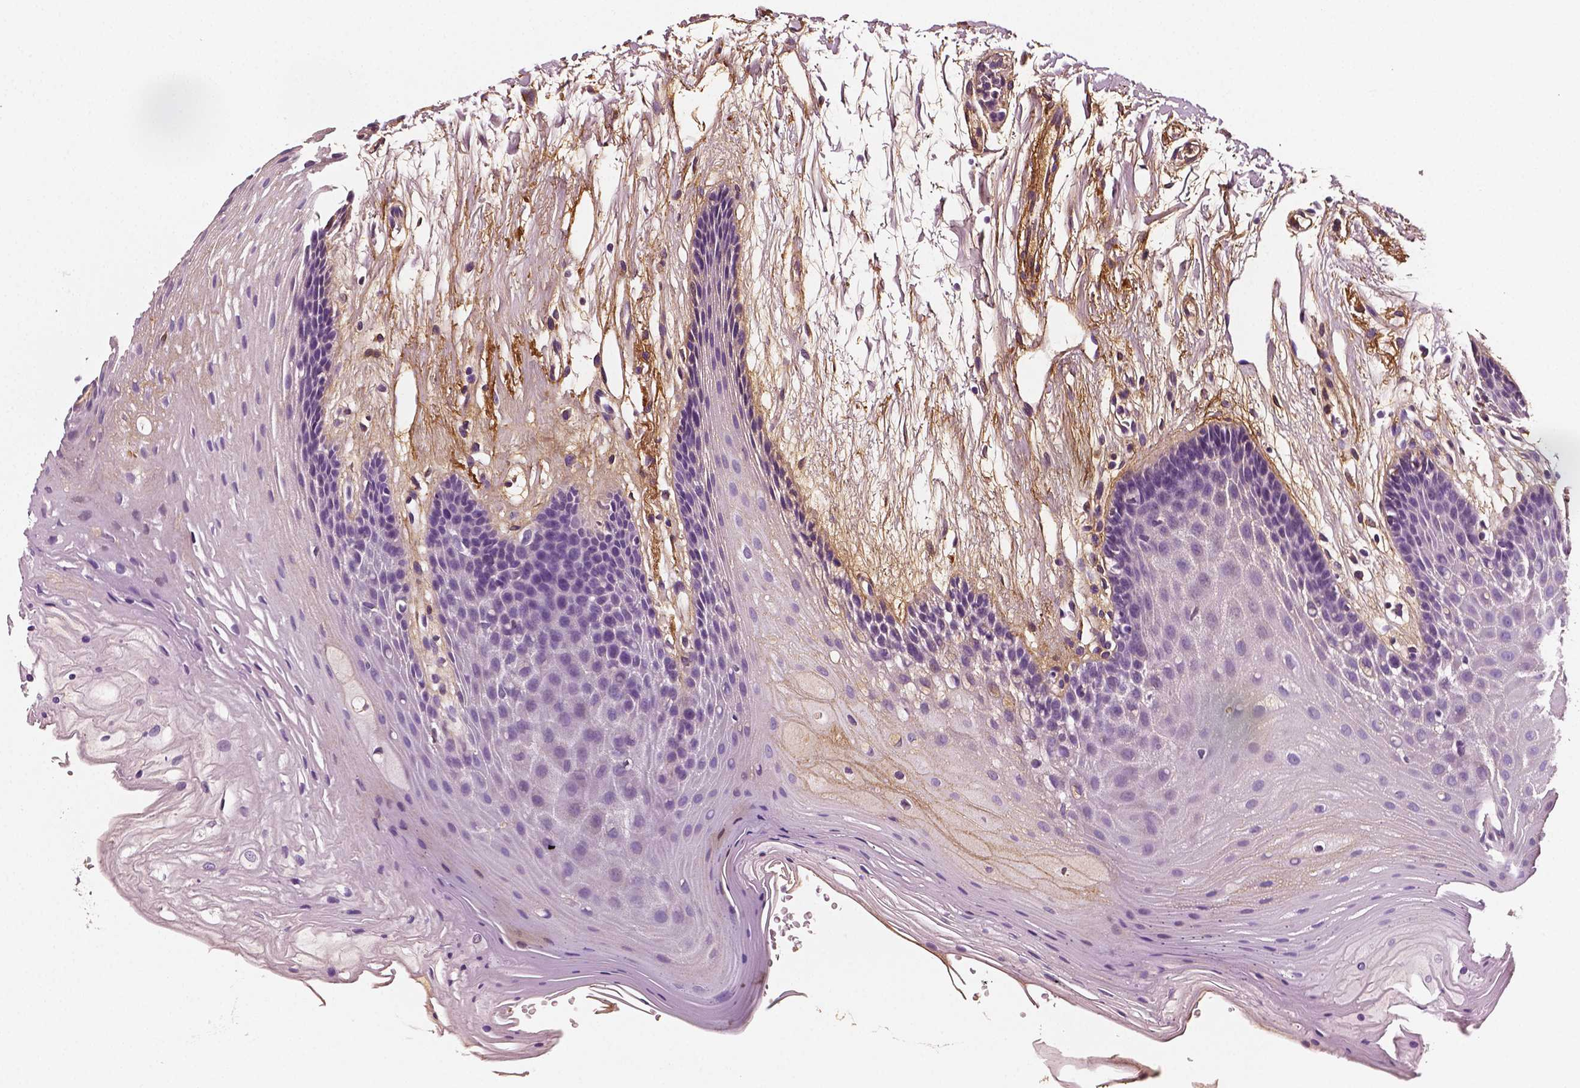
{"staining": {"intensity": "negative", "quantity": "none", "location": "none"}, "tissue": "oral mucosa", "cell_type": "Squamous epithelial cells", "image_type": "normal", "snomed": [{"axis": "morphology", "description": "Normal tissue, NOS"}, {"axis": "morphology", "description": "Squamous cell carcinoma, NOS"}, {"axis": "topography", "description": "Oral tissue"}, {"axis": "topography", "description": "Tounge, NOS"}, {"axis": "topography", "description": "Head-Neck"}], "caption": "Immunohistochemistry (IHC) histopathology image of normal human oral mucosa stained for a protein (brown), which demonstrates no staining in squamous epithelial cells.", "gene": "FBLN1", "patient": {"sex": "male", "age": 62}}